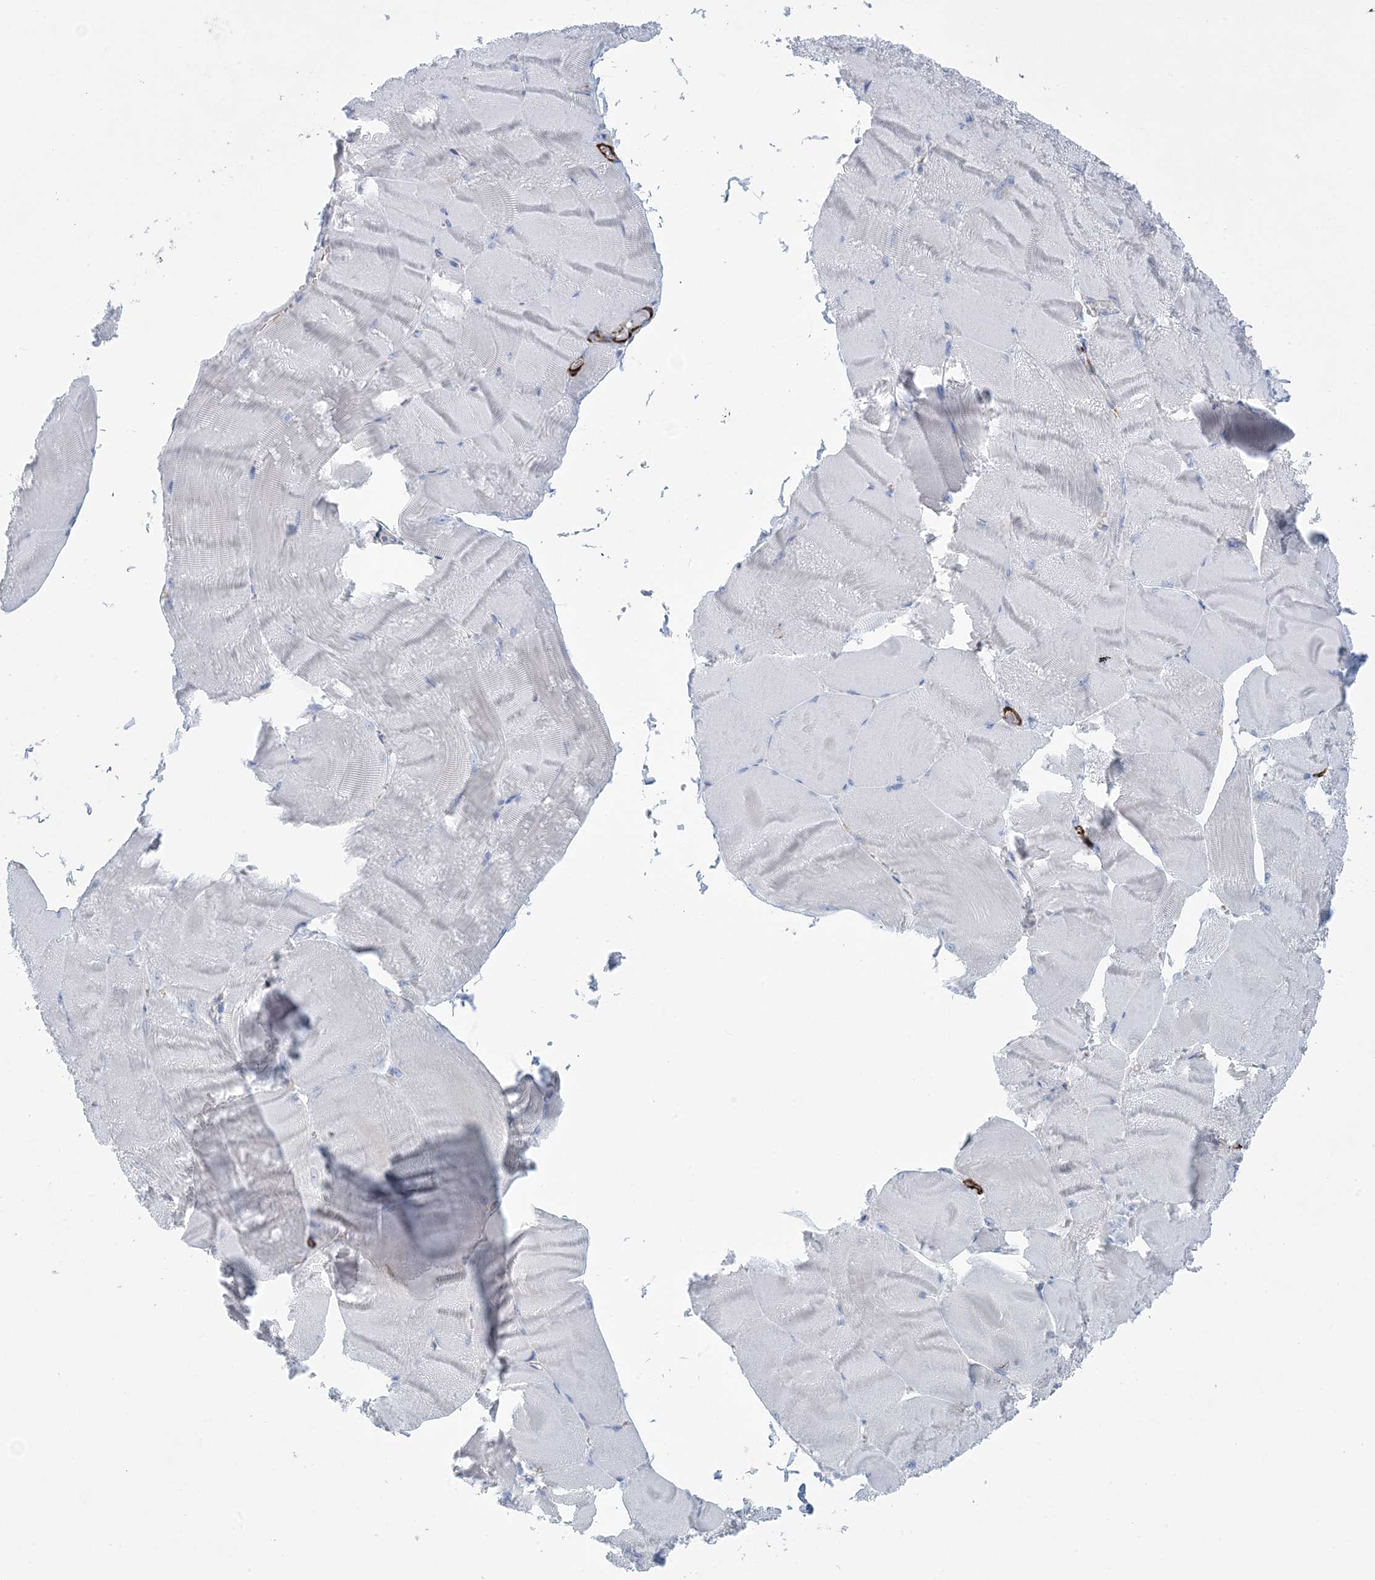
{"staining": {"intensity": "negative", "quantity": "none", "location": "none"}, "tissue": "skeletal muscle", "cell_type": "Myocytes", "image_type": "normal", "snomed": [{"axis": "morphology", "description": "Normal tissue, NOS"}, {"axis": "morphology", "description": "Basal cell carcinoma"}, {"axis": "topography", "description": "Skeletal muscle"}], "caption": "An immunohistochemistry (IHC) image of normal skeletal muscle is shown. There is no staining in myocytes of skeletal muscle.", "gene": "SHANK1", "patient": {"sex": "female", "age": 64}}